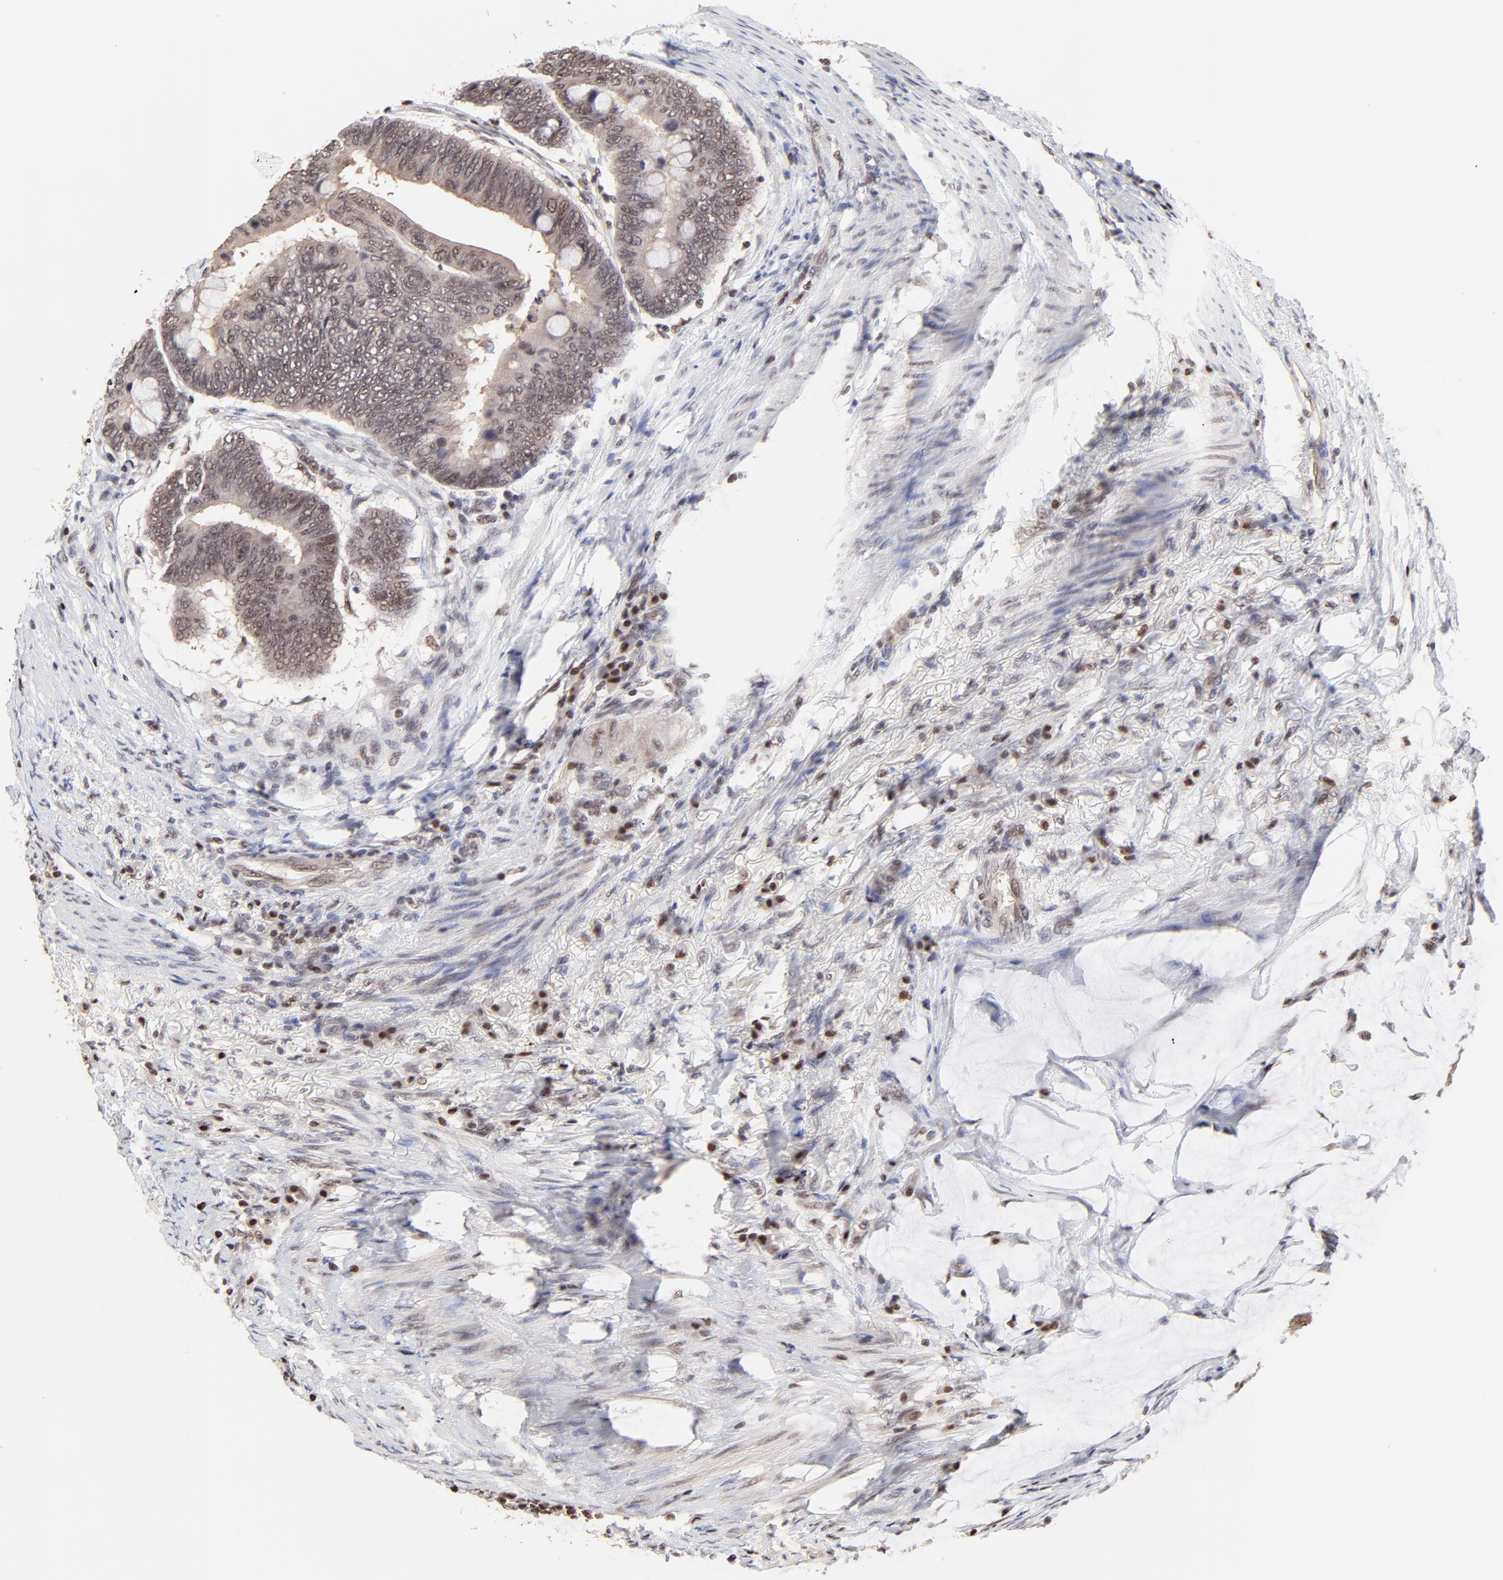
{"staining": {"intensity": "weak", "quantity": "25%-75%", "location": "nuclear"}, "tissue": "colorectal cancer", "cell_type": "Tumor cells", "image_type": "cancer", "snomed": [{"axis": "morphology", "description": "Normal tissue, NOS"}, {"axis": "morphology", "description": "Adenocarcinoma, NOS"}, {"axis": "topography", "description": "Rectum"}, {"axis": "topography", "description": "Peripheral nerve tissue"}], "caption": "IHC of colorectal adenocarcinoma displays low levels of weak nuclear expression in about 25%-75% of tumor cells. Nuclei are stained in blue.", "gene": "DSN1", "patient": {"sex": "male", "age": 92}}